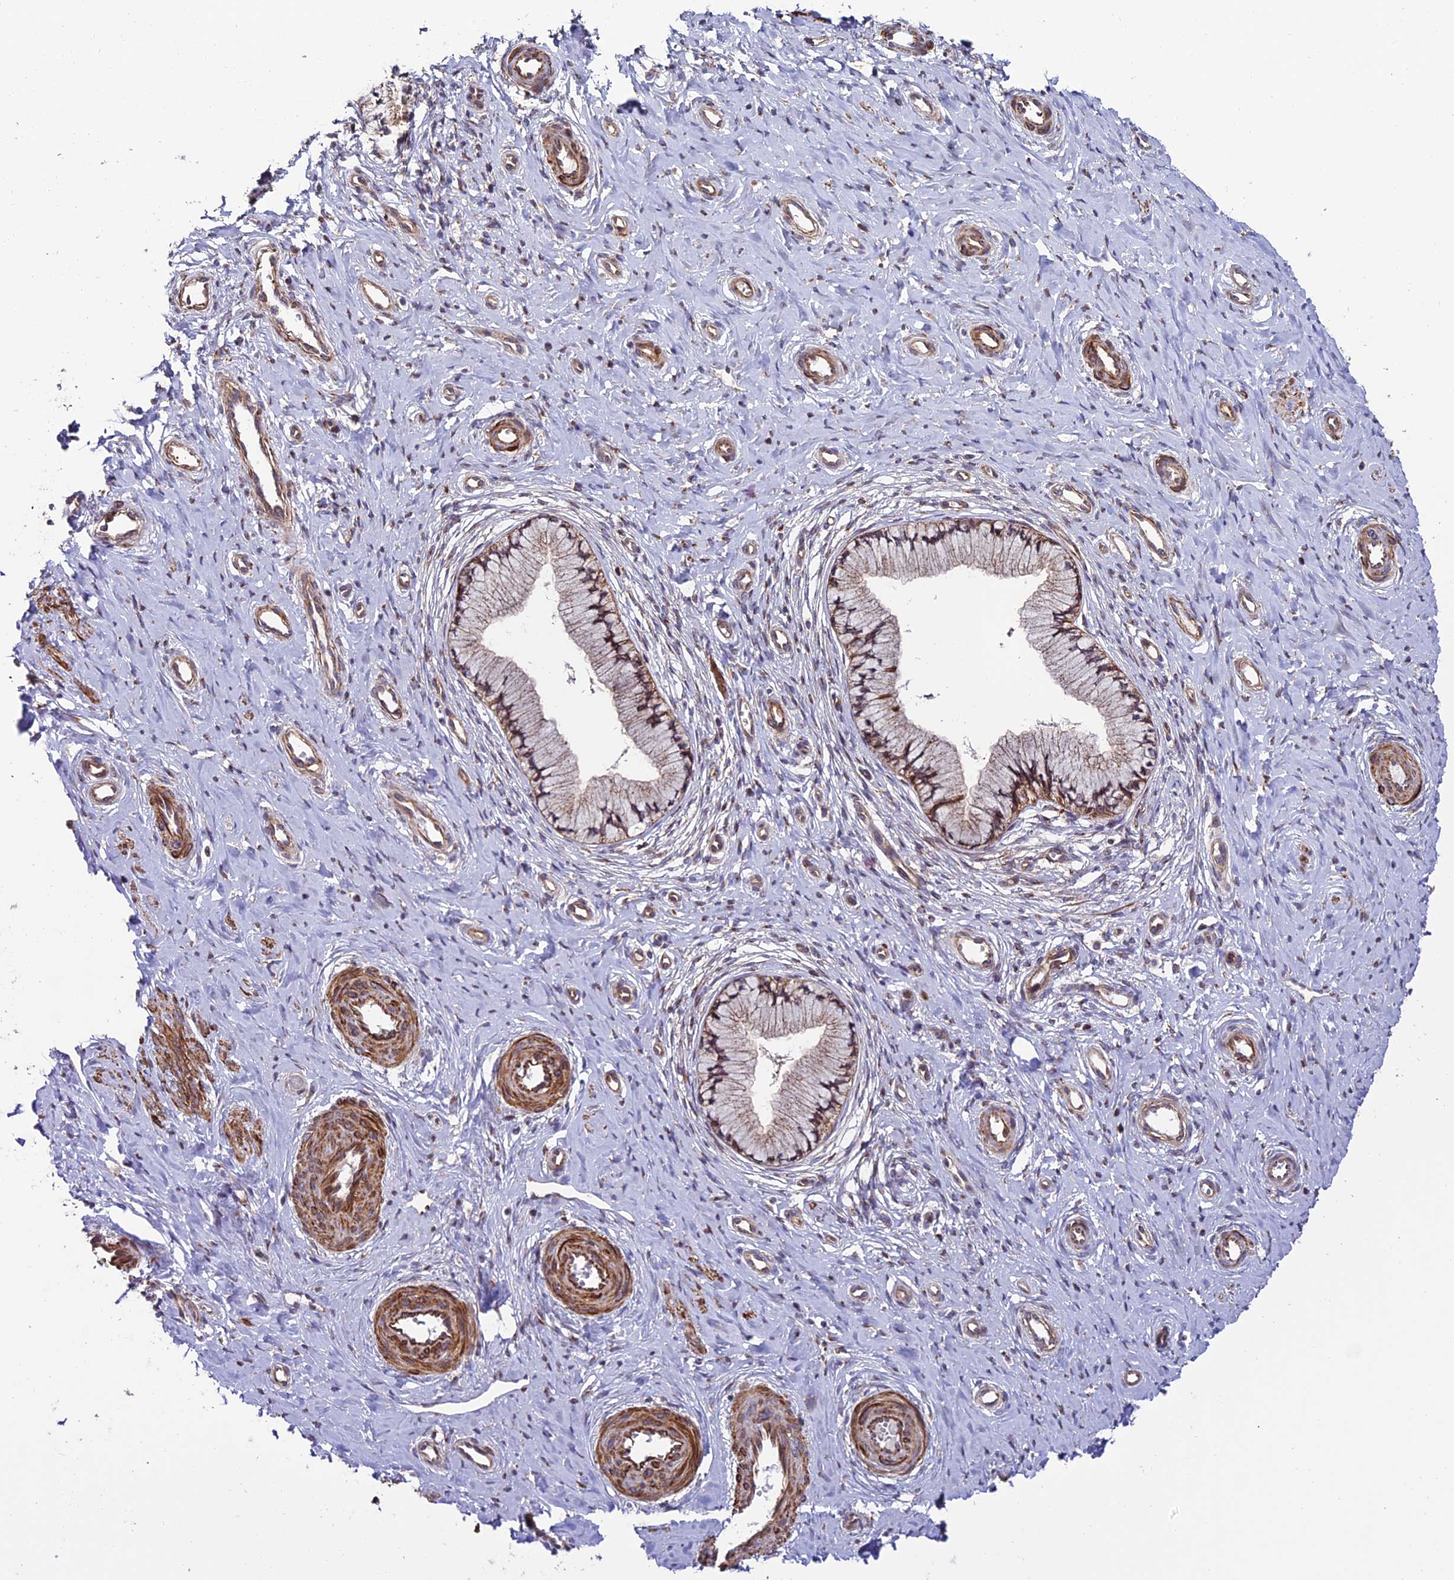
{"staining": {"intensity": "moderate", "quantity": ">75%", "location": "cytoplasmic/membranous"}, "tissue": "cervix", "cell_type": "Glandular cells", "image_type": "normal", "snomed": [{"axis": "morphology", "description": "Normal tissue, NOS"}, {"axis": "topography", "description": "Cervix"}], "caption": "Protein staining of unremarkable cervix displays moderate cytoplasmic/membranous positivity in about >75% of glandular cells. Using DAB (brown) and hematoxylin (blue) stains, captured at high magnification using brightfield microscopy.", "gene": "TNIP3", "patient": {"sex": "female", "age": 36}}